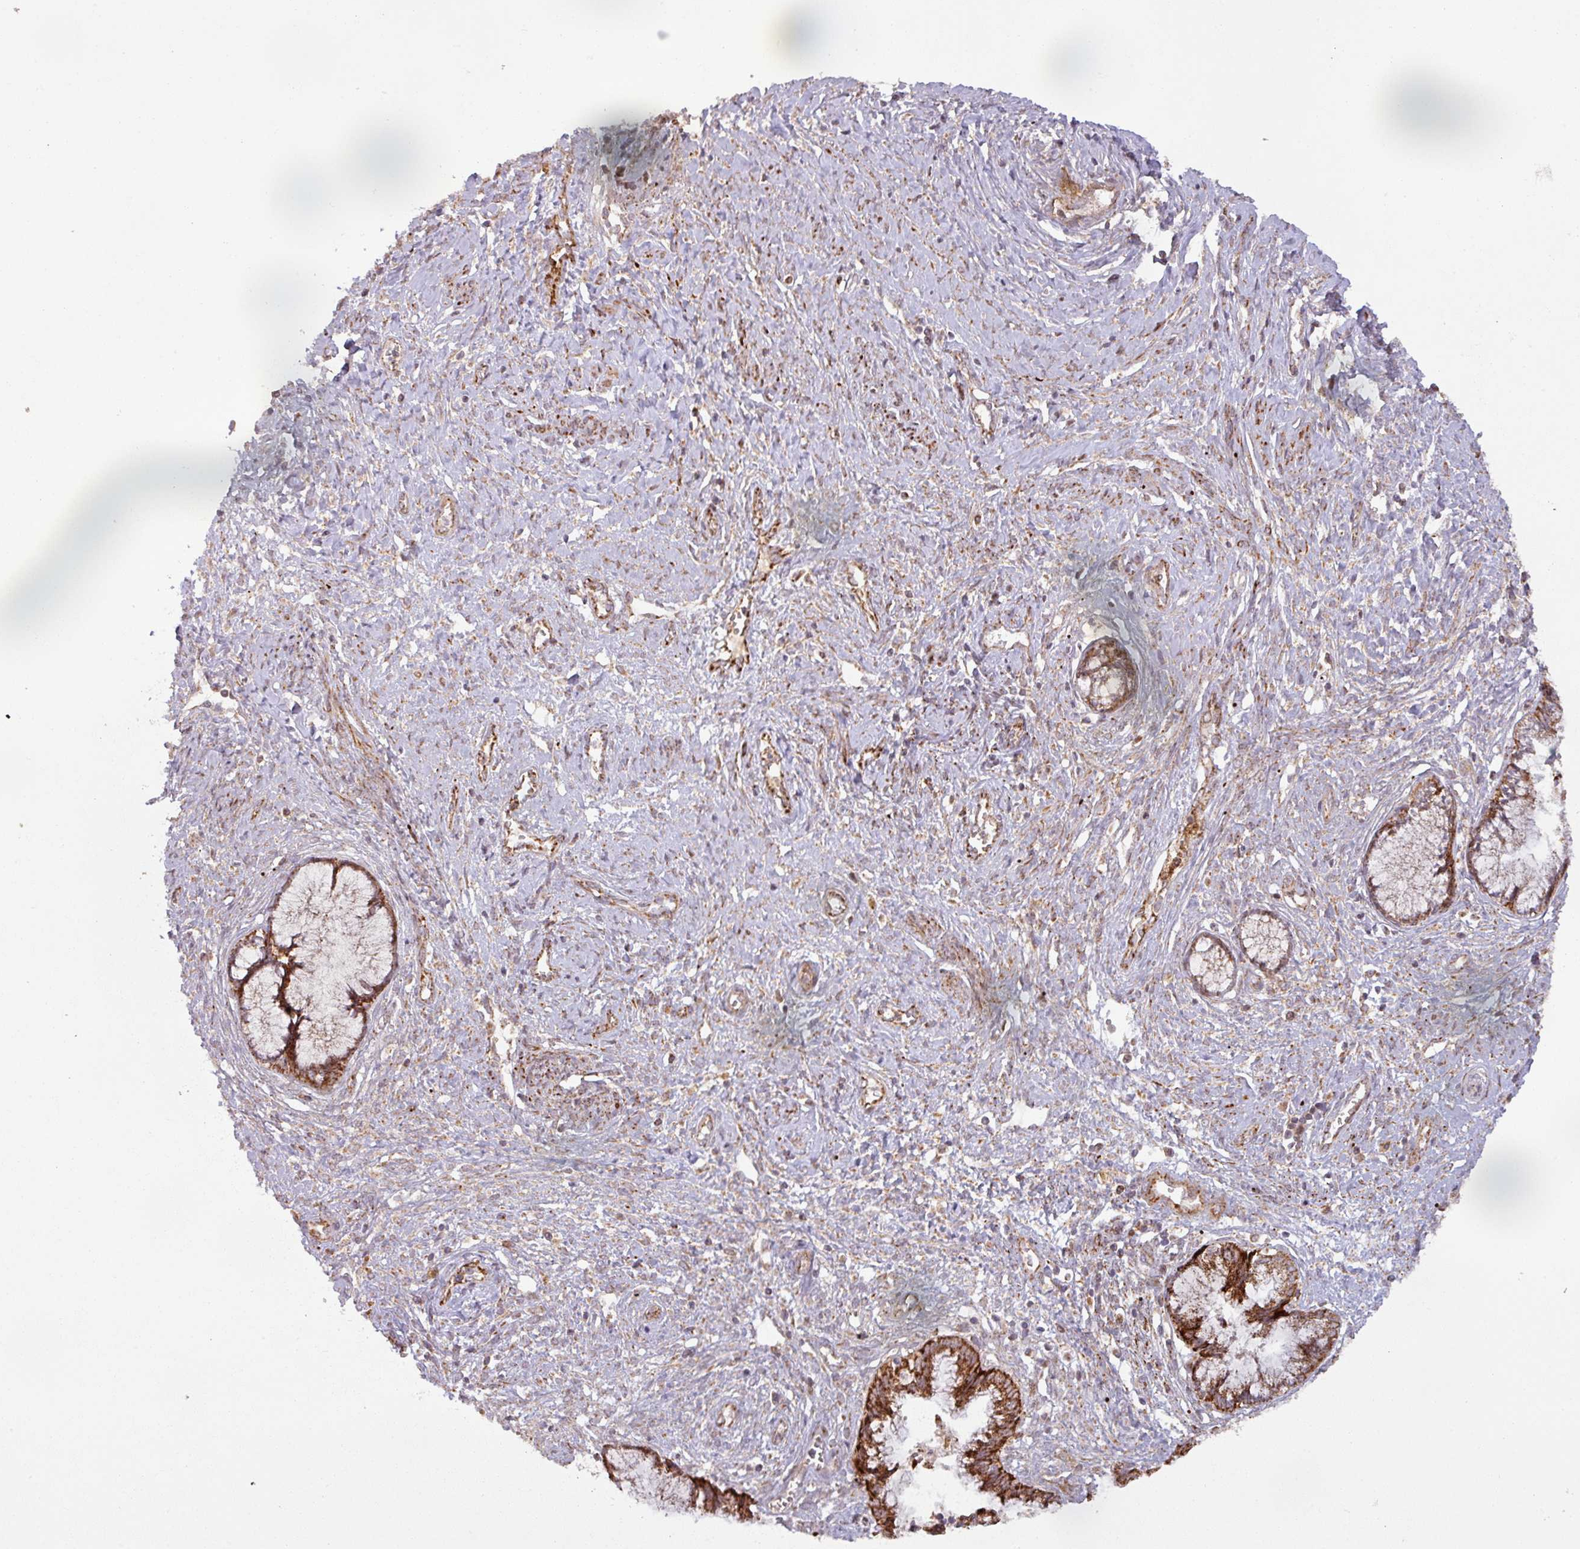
{"staining": {"intensity": "strong", "quantity": ">75%", "location": "cytoplasmic/membranous"}, "tissue": "cervical cancer", "cell_type": "Tumor cells", "image_type": "cancer", "snomed": [{"axis": "morphology", "description": "Adenocarcinoma, NOS"}, {"axis": "topography", "description": "Cervix"}], "caption": "Strong cytoplasmic/membranous protein expression is present in approximately >75% of tumor cells in adenocarcinoma (cervical). The staining was performed using DAB to visualize the protein expression in brown, while the nuclei were stained in blue with hematoxylin (Magnification: 20x).", "gene": "GPD2", "patient": {"sex": "female", "age": 44}}